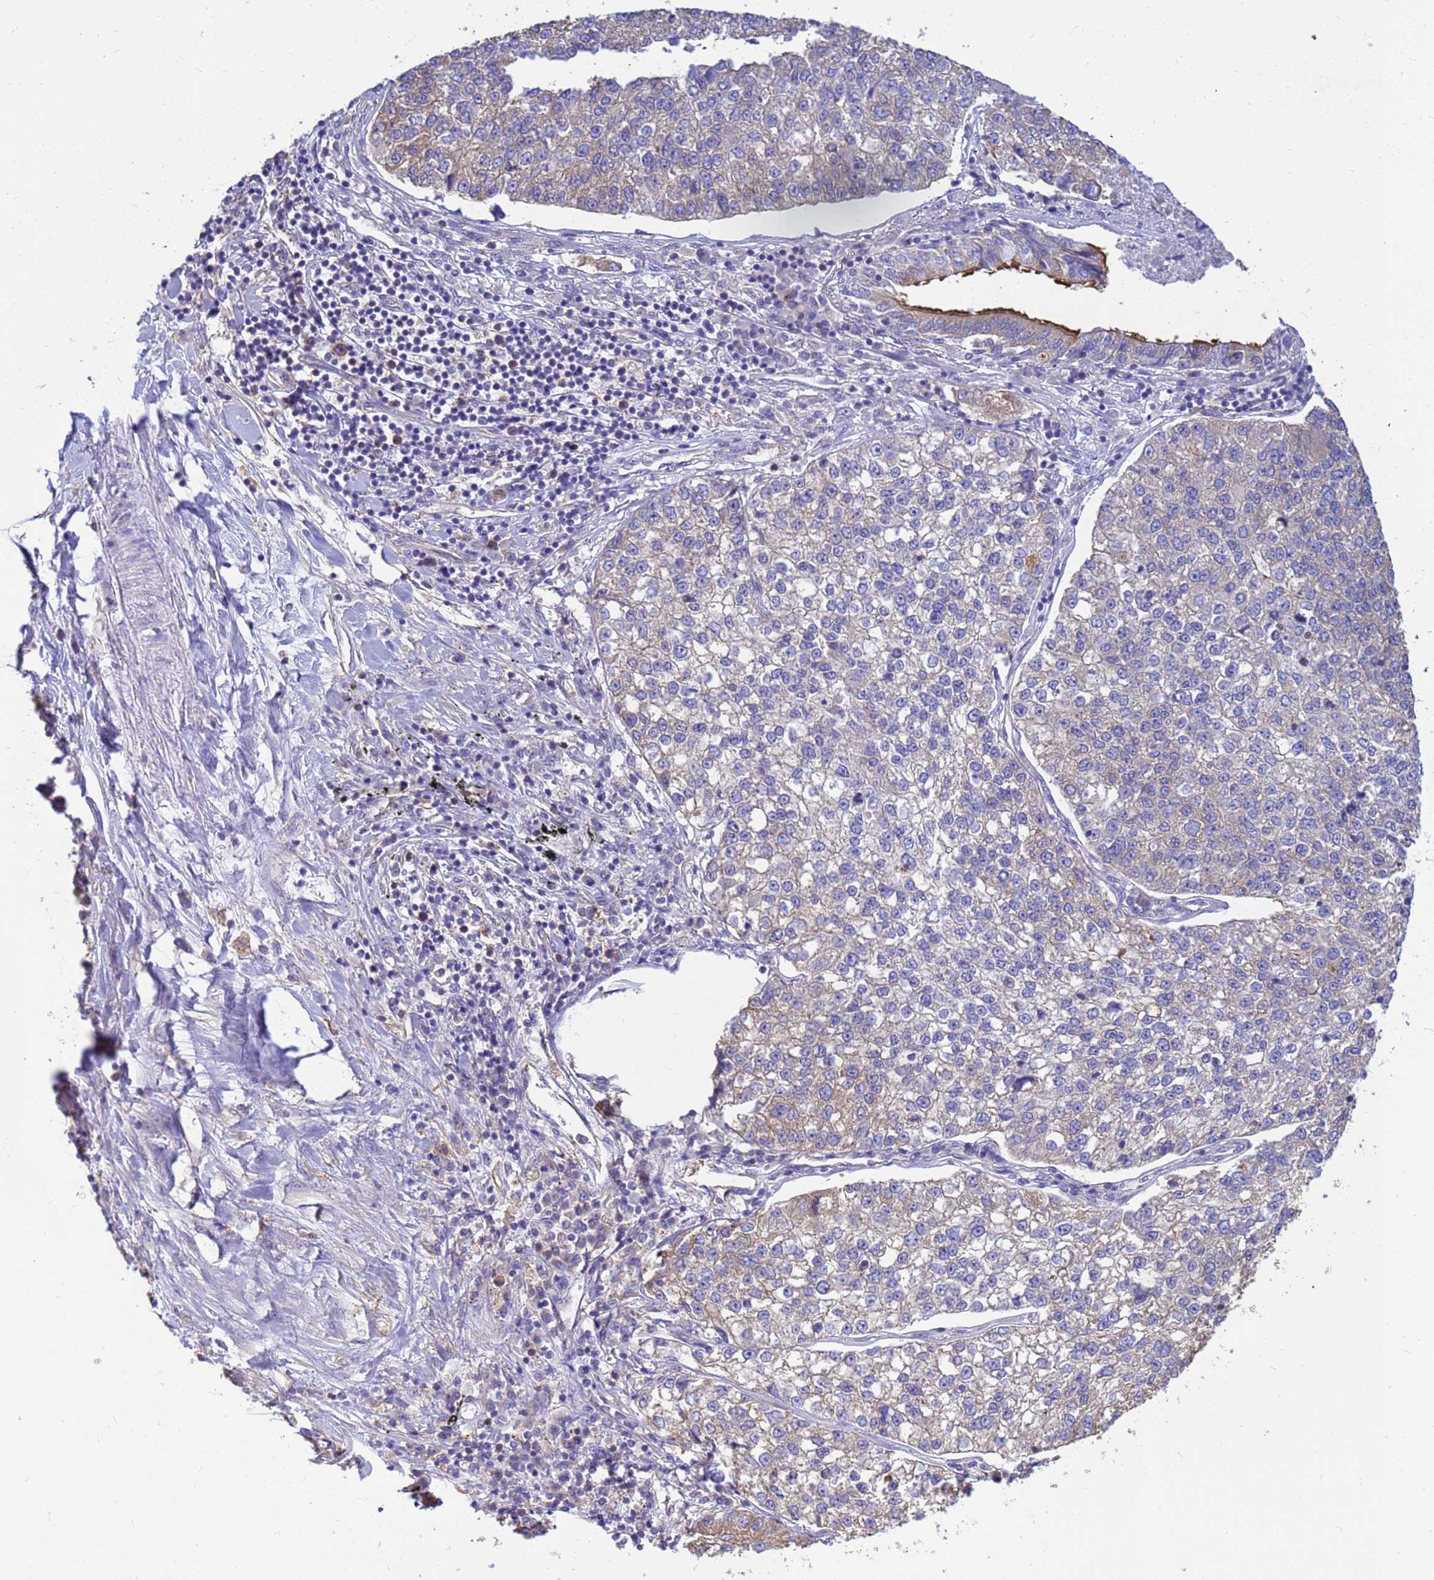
{"staining": {"intensity": "weak", "quantity": "25%-75%", "location": "cytoplasmic/membranous"}, "tissue": "lung cancer", "cell_type": "Tumor cells", "image_type": "cancer", "snomed": [{"axis": "morphology", "description": "Adenocarcinoma, NOS"}, {"axis": "topography", "description": "Lung"}], "caption": "A low amount of weak cytoplasmic/membranous expression is identified in approximately 25%-75% of tumor cells in lung cancer (adenocarcinoma) tissue. (Brightfield microscopy of DAB IHC at high magnification).", "gene": "TUBB1", "patient": {"sex": "male", "age": 49}}